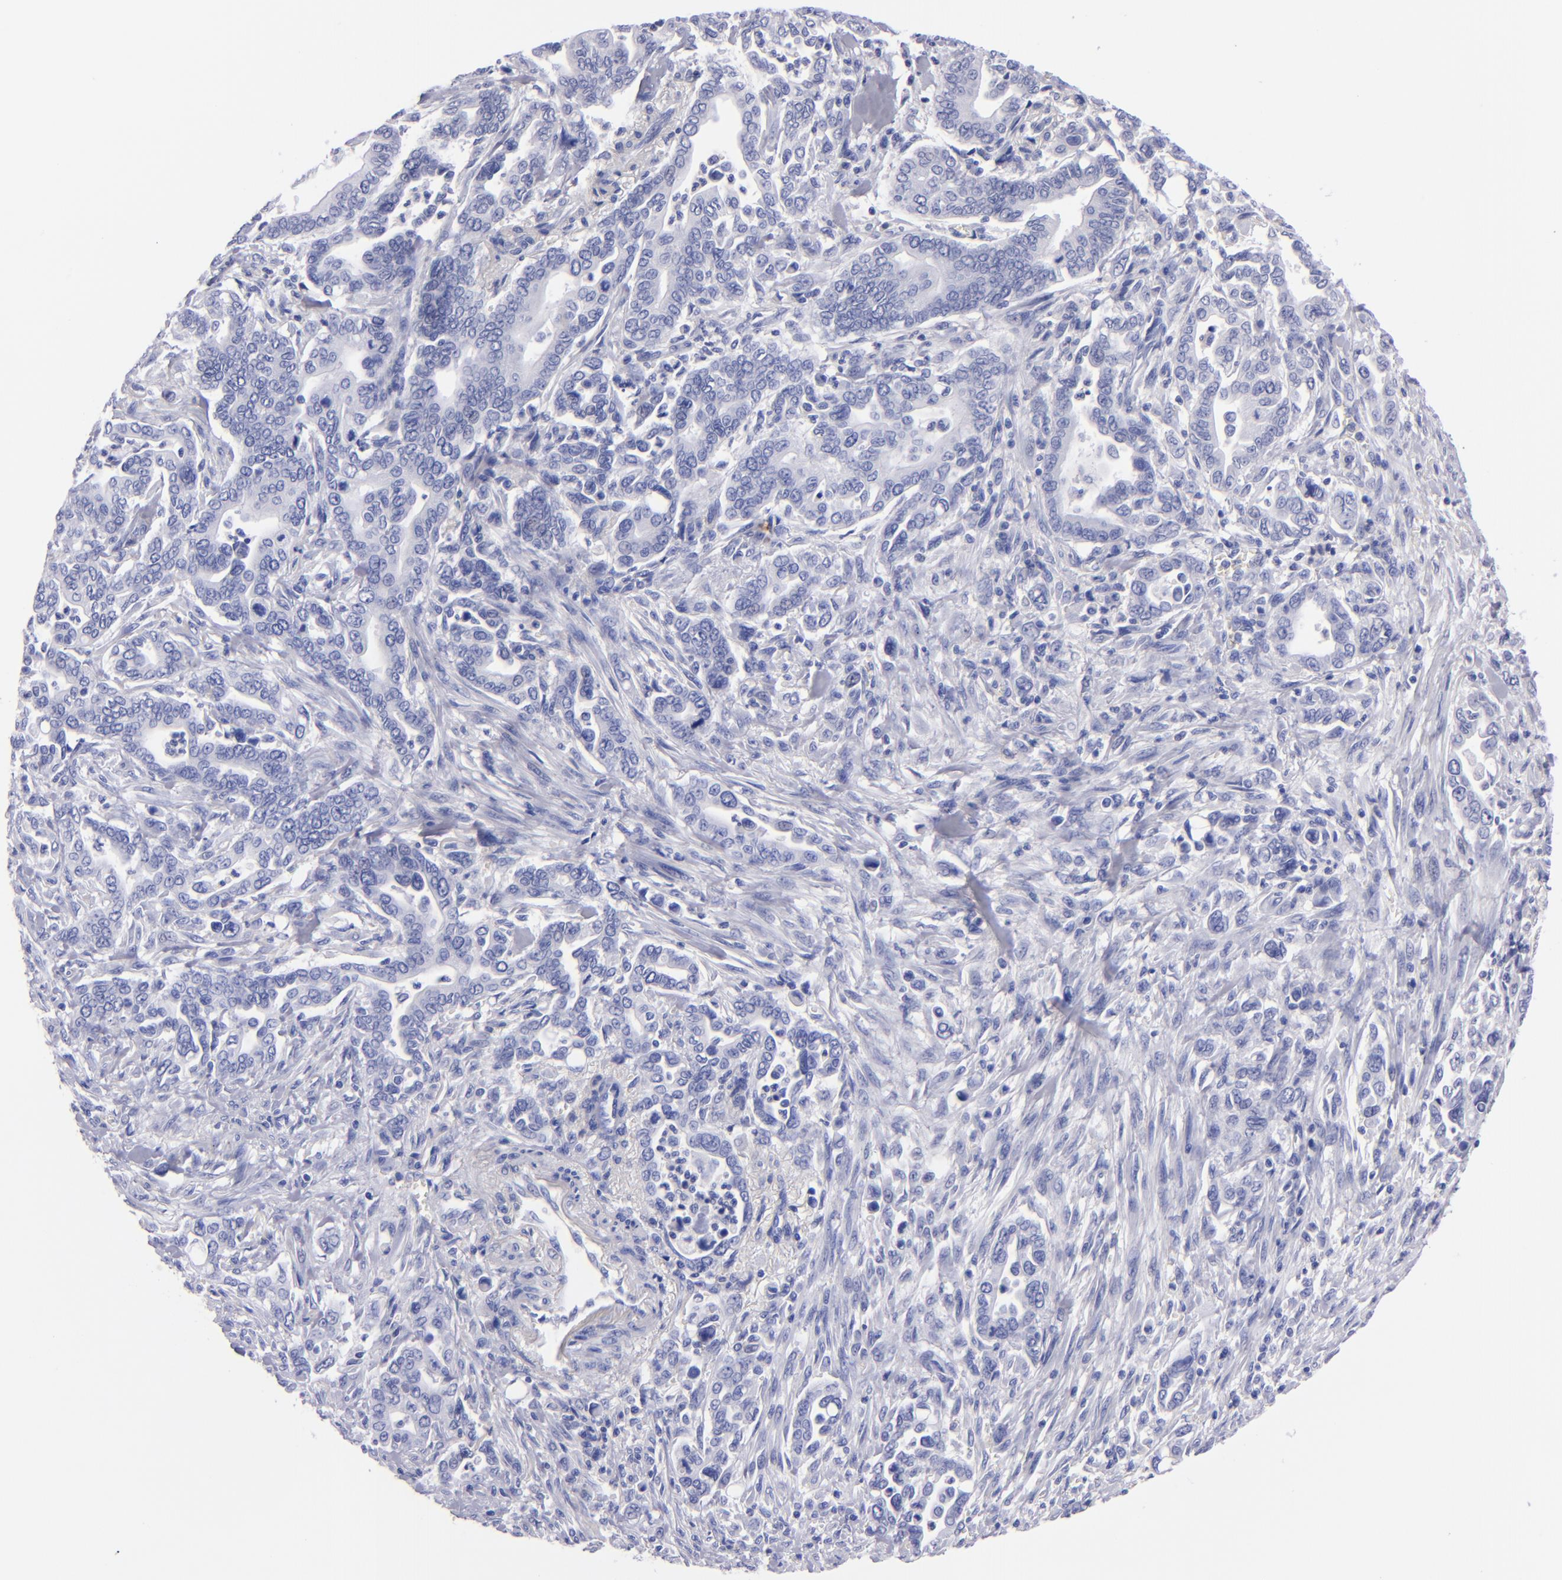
{"staining": {"intensity": "negative", "quantity": "none", "location": "none"}, "tissue": "pancreatic cancer", "cell_type": "Tumor cells", "image_type": "cancer", "snomed": [{"axis": "morphology", "description": "Adenocarcinoma, NOS"}, {"axis": "topography", "description": "Pancreas"}], "caption": "Tumor cells are negative for brown protein staining in pancreatic cancer (adenocarcinoma).", "gene": "CD37", "patient": {"sex": "female", "age": 57}}